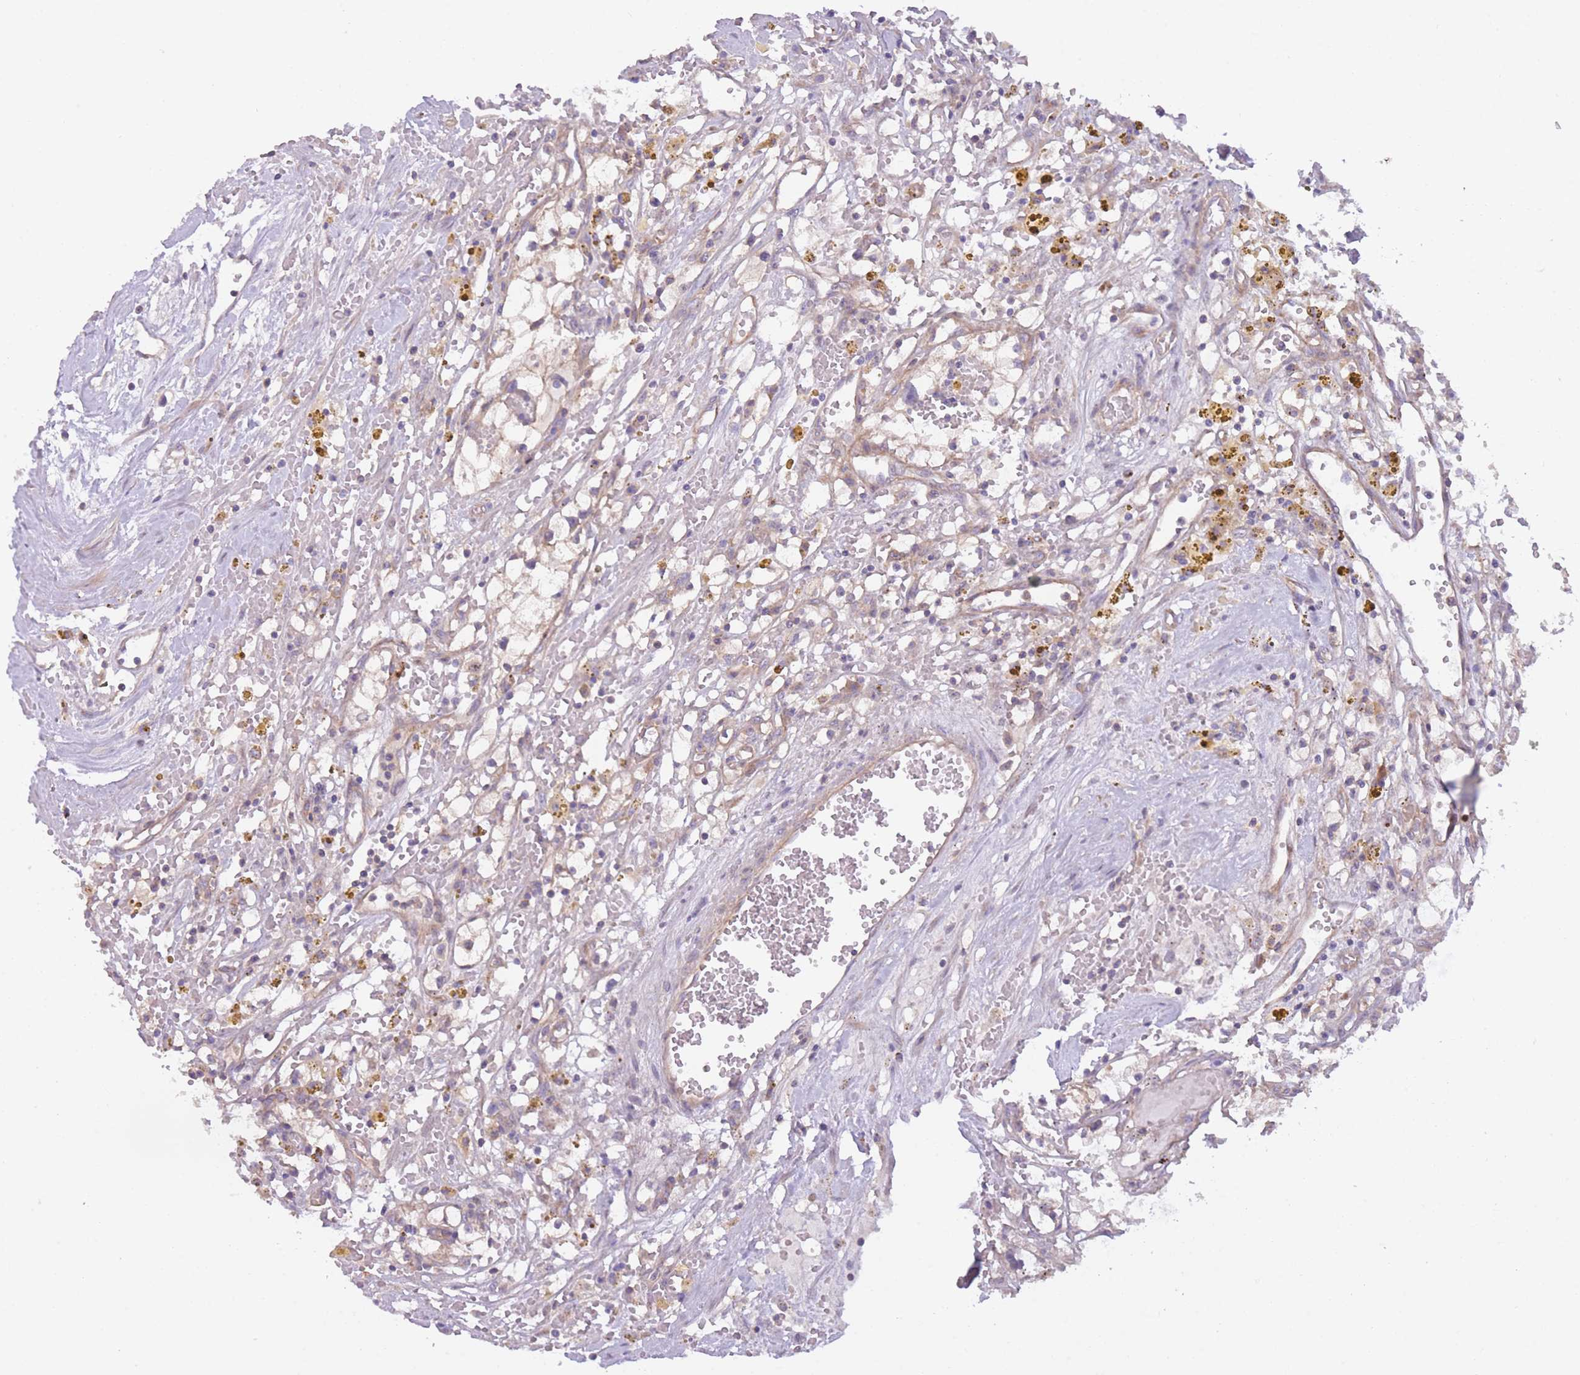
{"staining": {"intensity": "negative", "quantity": "none", "location": "none"}, "tissue": "renal cancer", "cell_type": "Tumor cells", "image_type": "cancer", "snomed": [{"axis": "morphology", "description": "Adenocarcinoma, NOS"}, {"axis": "topography", "description": "Kidney"}], "caption": "Tumor cells show no significant expression in renal cancer.", "gene": "WDR93", "patient": {"sex": "male", "age": 56}}